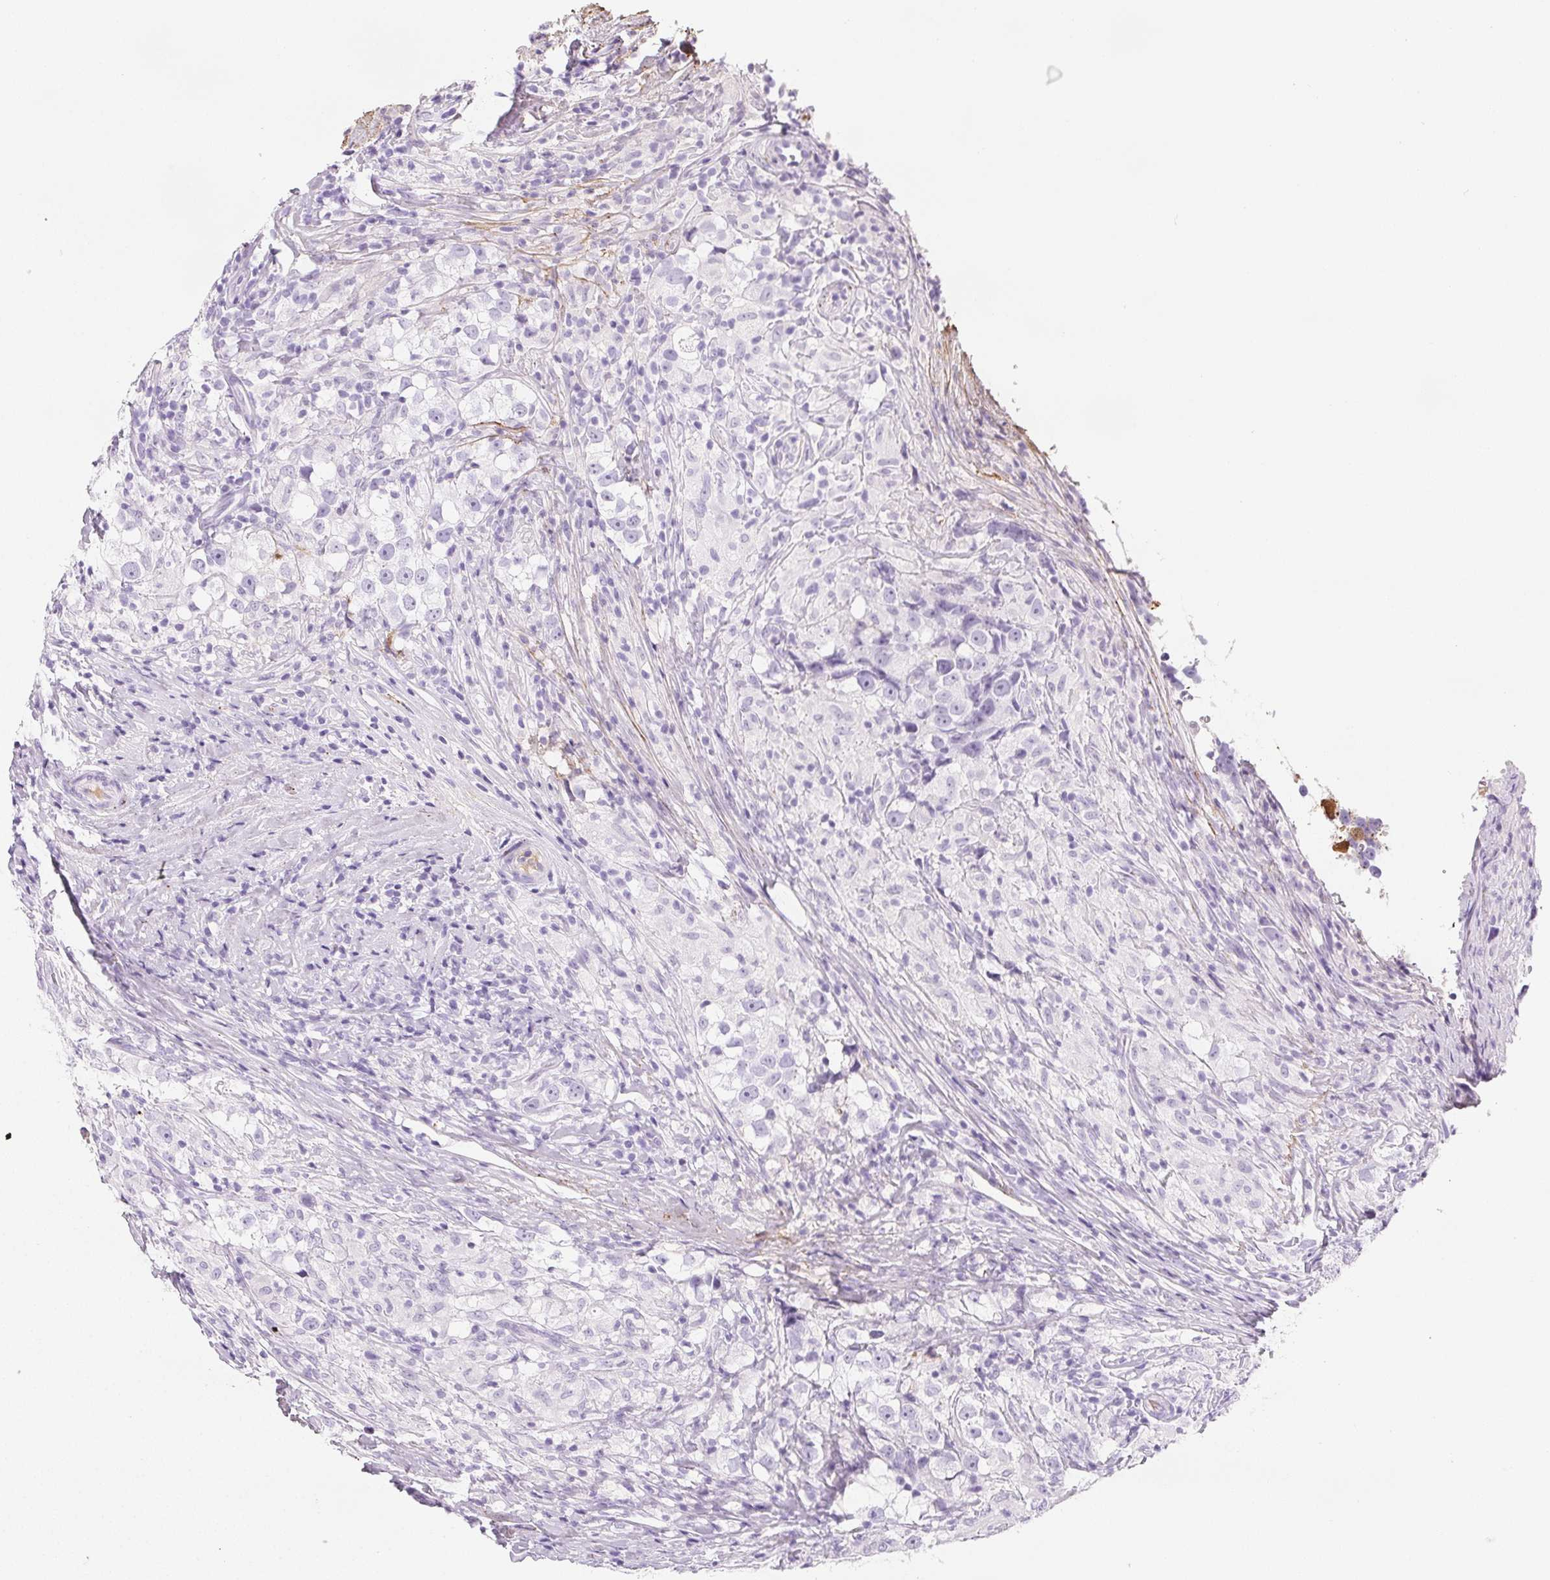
{"staining": {"intensity": "negative", "quantity": "none", "location": "none"}, "tissue": "testis cancer", "cell_type": "Tumor cells", "image_type": "cancer", "snomed": [{"axis": "morphology", "description": "Seminoma, NOS"}, {"axis": "topography", "description": "Testis"}], "caption": "This histopathology image is of testis cancer (seminoma) stained with IHC to label a protein in brown with the nuclei are counter-stained blue. There is no positivity in tumor cells.", "gene": "VTN", "patient": {"sex": "male", "age": 46}}